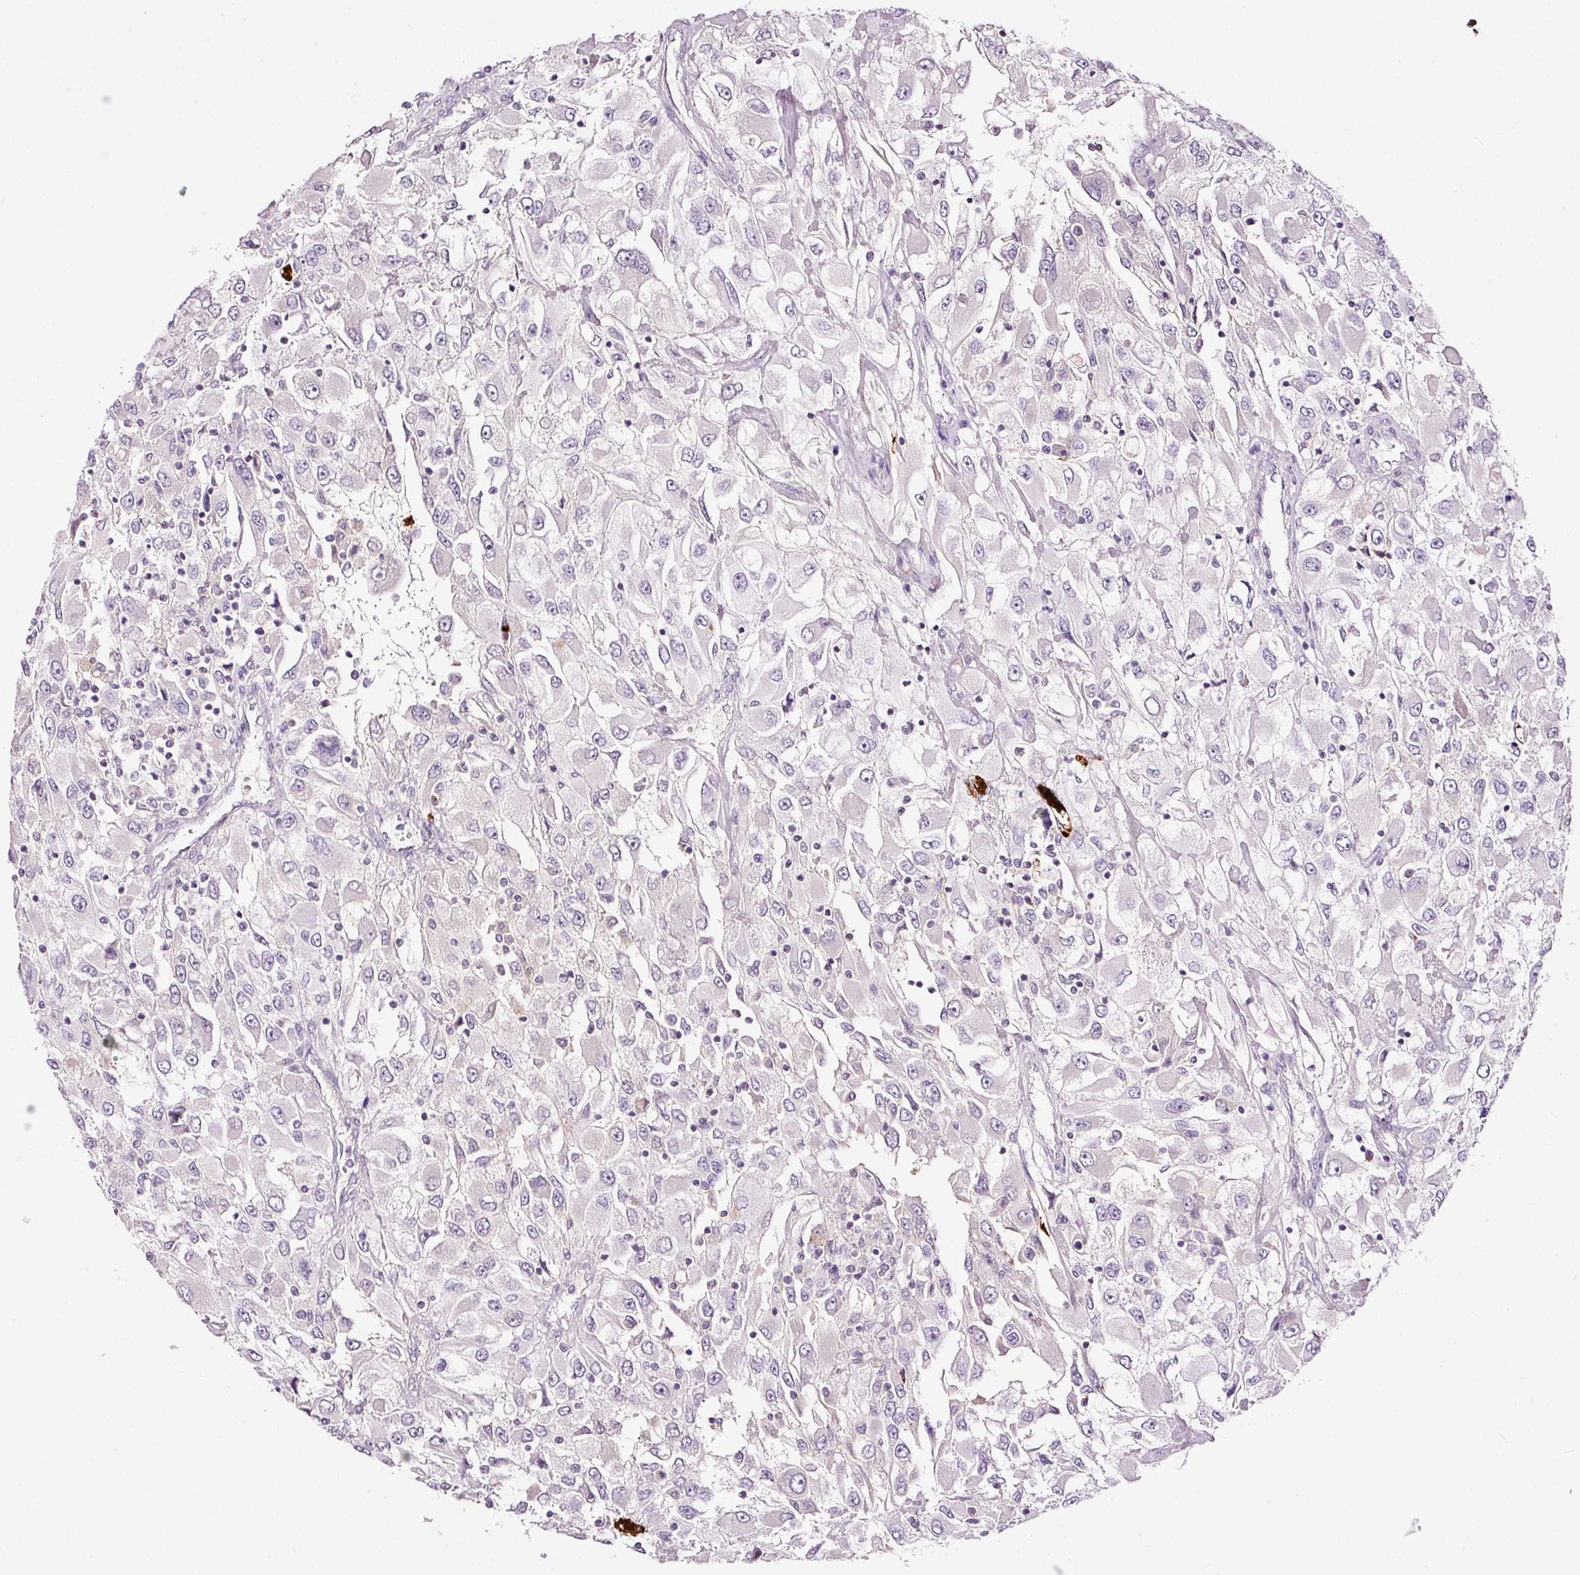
{"staining": {"intensity": "negative", "quantity": "none", "location": "none"}, "tissue": "renal cancer", "cell_type": "Tumor cells", "image_type": "cancer", "snomed": [{"axis": "morphology", "description": "Adenocarcinoma, NOS"}, {"axis": "topography", "description": "Kidney"}], "caption": "An immunohistochemistry micrograph of renal cancer (adenocarcinoma) is shown. There is no staining in tumor cells of renal cancer (adenocarcinoma).", "gene": "LAMP3", "patient": {"sex": "female", "age": 52}}